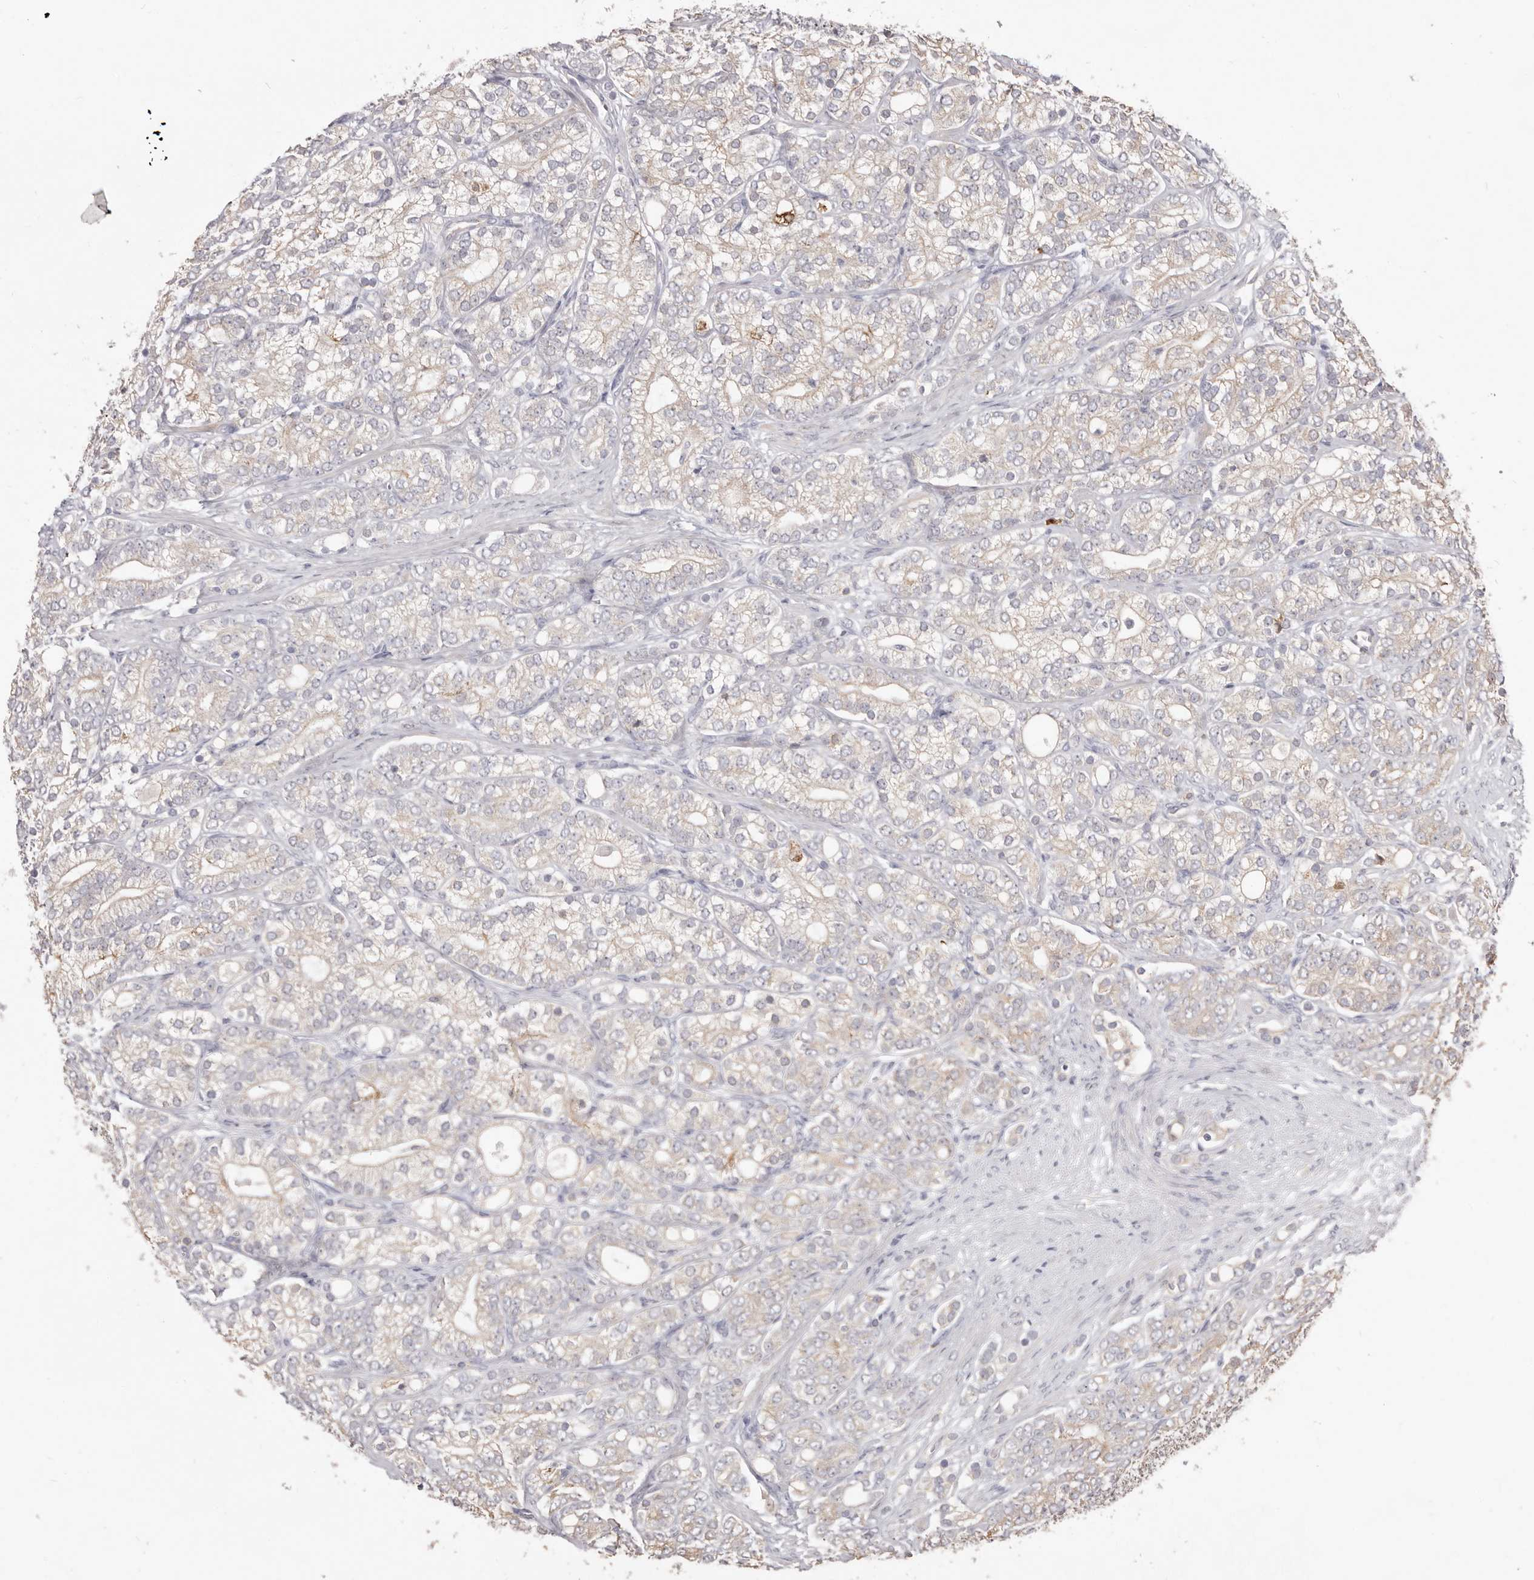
{"staining": {"intensity": "weak", "quantity": "<25%", "location": "cytoplasmic/membranous"}, "tissue": "prostate cancer", "cell_type": "Tumor cells", "image_type": "cancer", "snomed": [{"axis": "morphology", "description": "Adenocarcinoma, High grade"}, {"axis": "topography", "description": "Prostate"}], "caption": "IHC histopathology image of prostate high-grade adenocarcinoma stained for a protein (brown), which shows no expression in tumor cells.", "gene": "ZYG11B", "patient": {"sex": "male", "age": 57}}